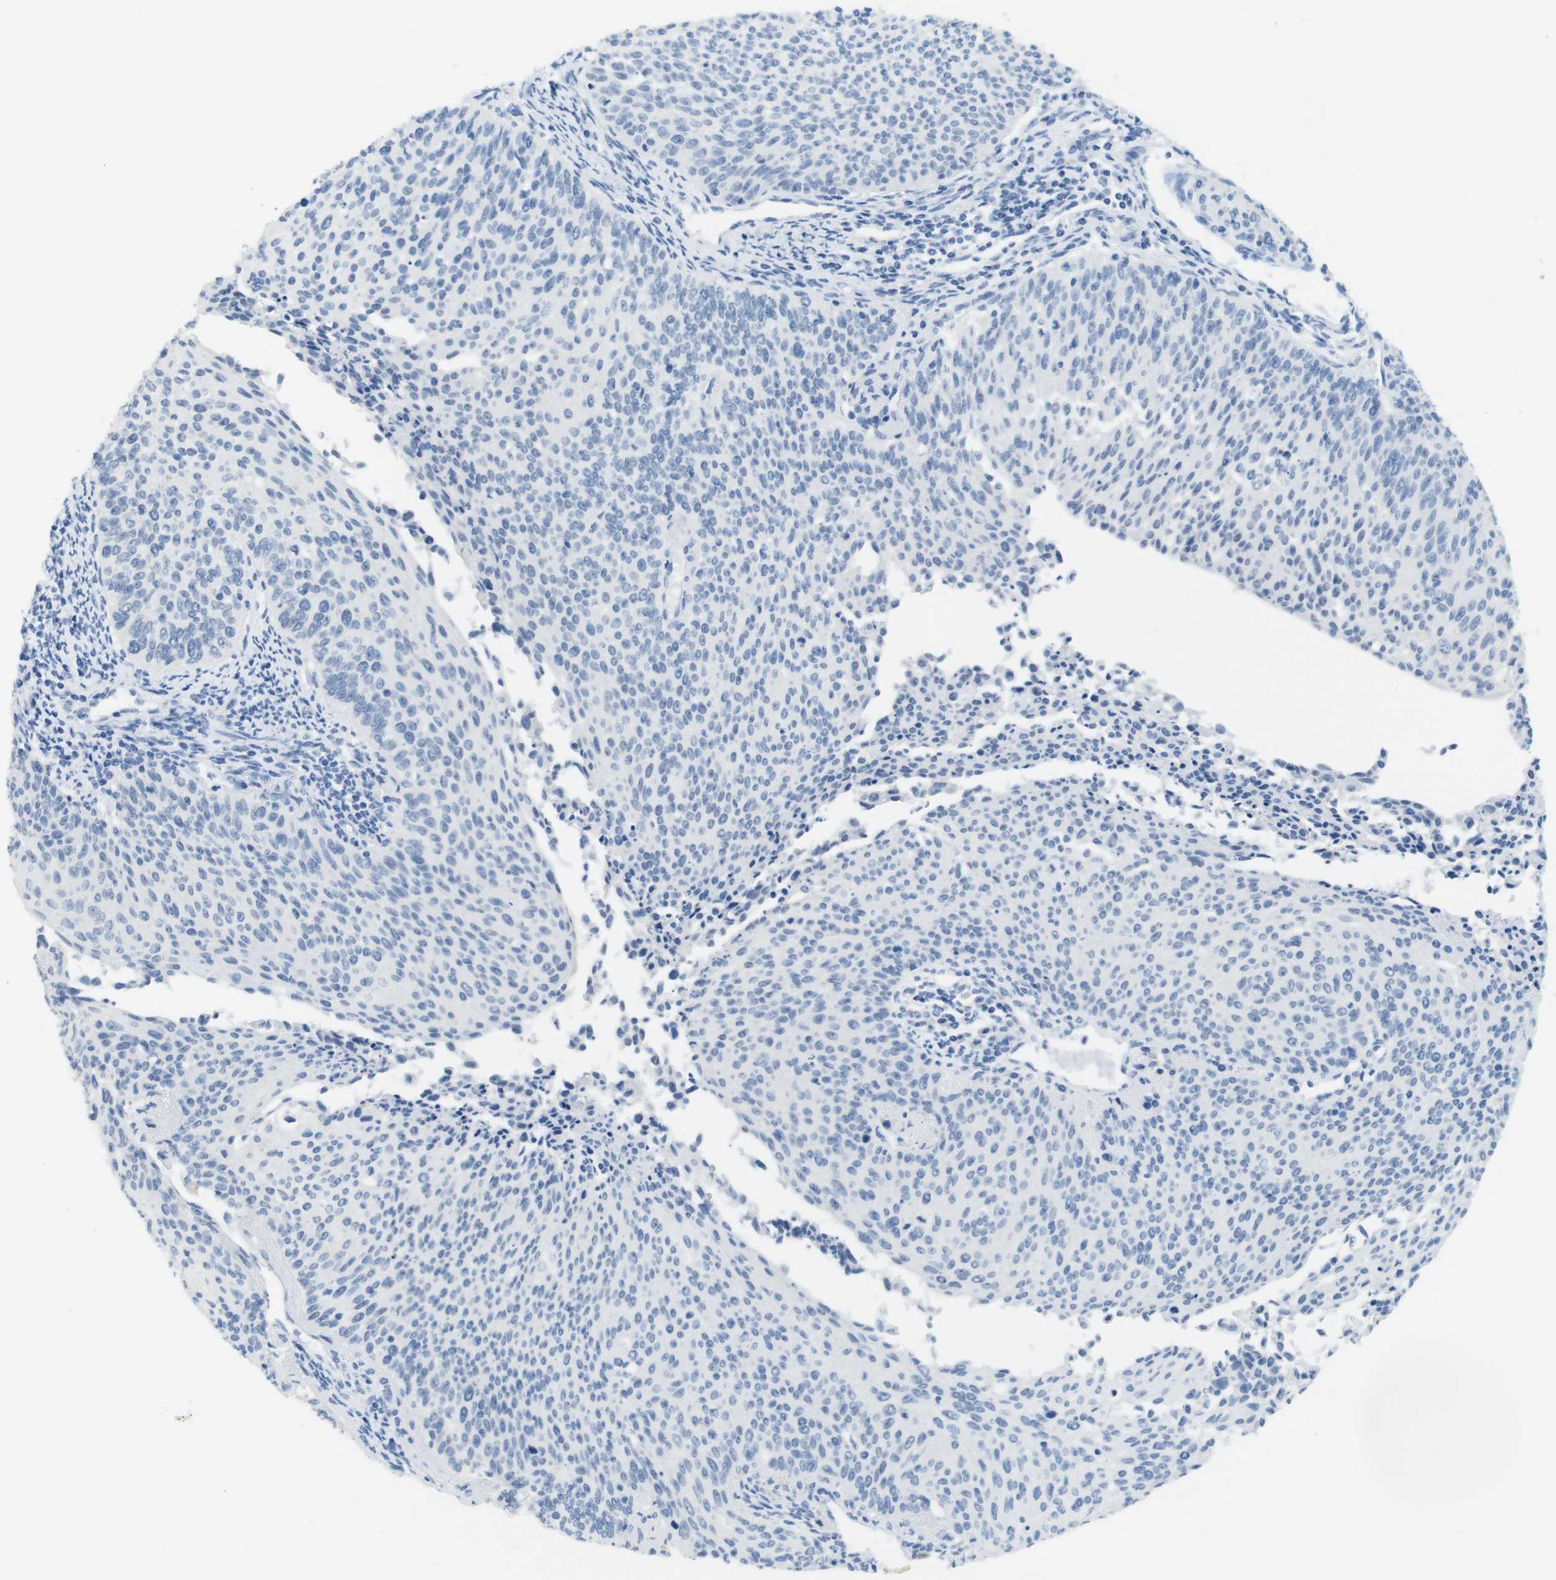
{"staining": {"intensity": "negative", "quantity": "none", "location": "none"}, "tissue": "cervical cancer", "cell_type": "Tumor cells", "image_type": "cancer", "snomed": [{"axis": "morphology", "description": "Squamous cell carcinoma, NOS"}, {"axis": "topography", "description": "Cervix"}], "caption": "The micrograph demonstrates no significant positivity in tumor cells of cervical squamous cell carcinoma.", "gene": "OPN1SW", "patient": {"sex": "female", "age": 55}}